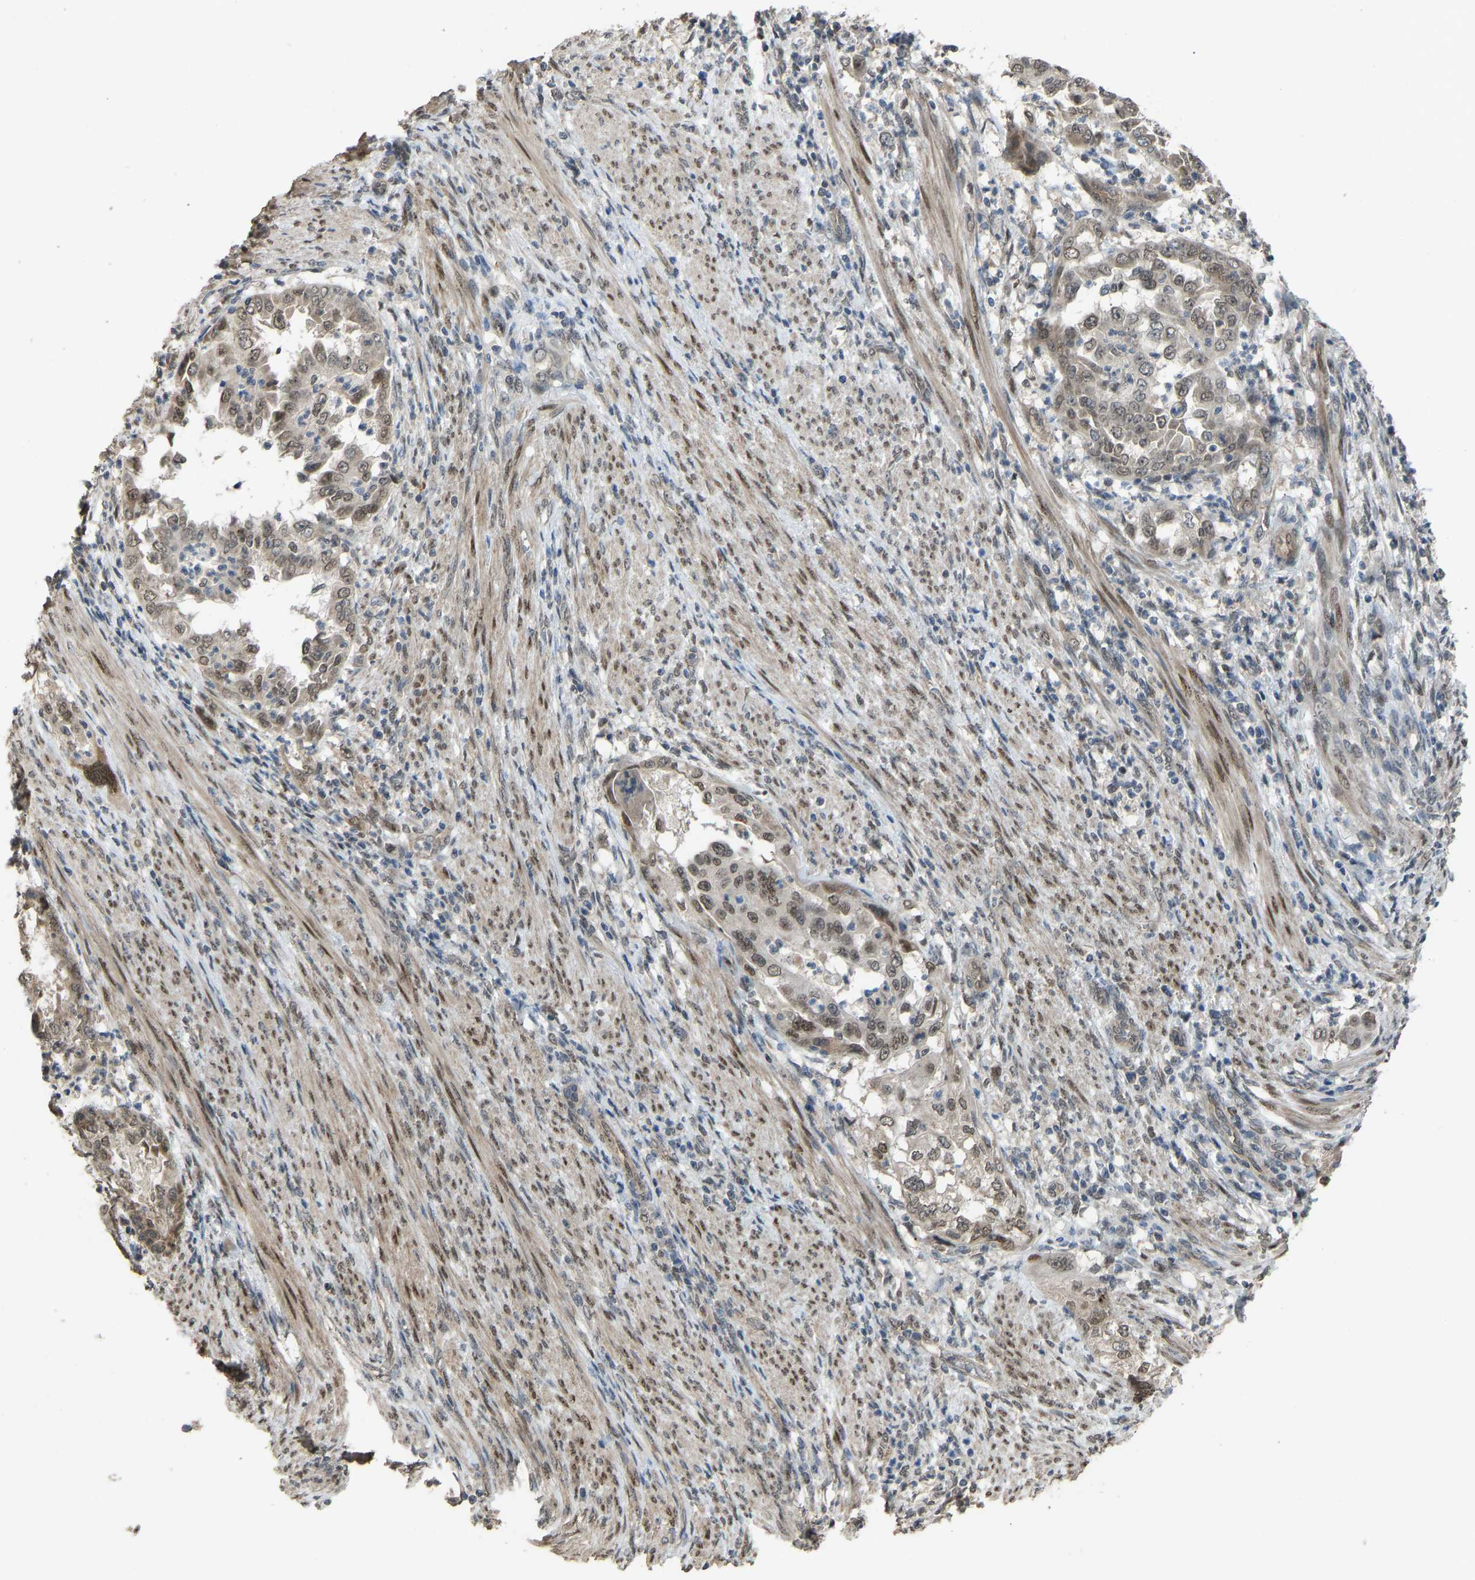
{"staining": {"intensity": "weak", "quantity": ">75%", "location": "nuclear"}, "tissue": "endometrial cancer", "cell_type": "Tumor cells", "image_type": "cancer", "snomed": [{"axis": "morphology", "description": "Adenocarcinoma, NOS"}, {"axis": "topography", "description": "Endometrium"}], "caption": "A high-resolution micrograph shows IHC staining of endometrial cancer (adenocarcinoma), which shows weak nuclear positivity in approximately >75% of tumor cells.", "gene": "KPNA6", "patient": {"sex": "female", "age": 85}}